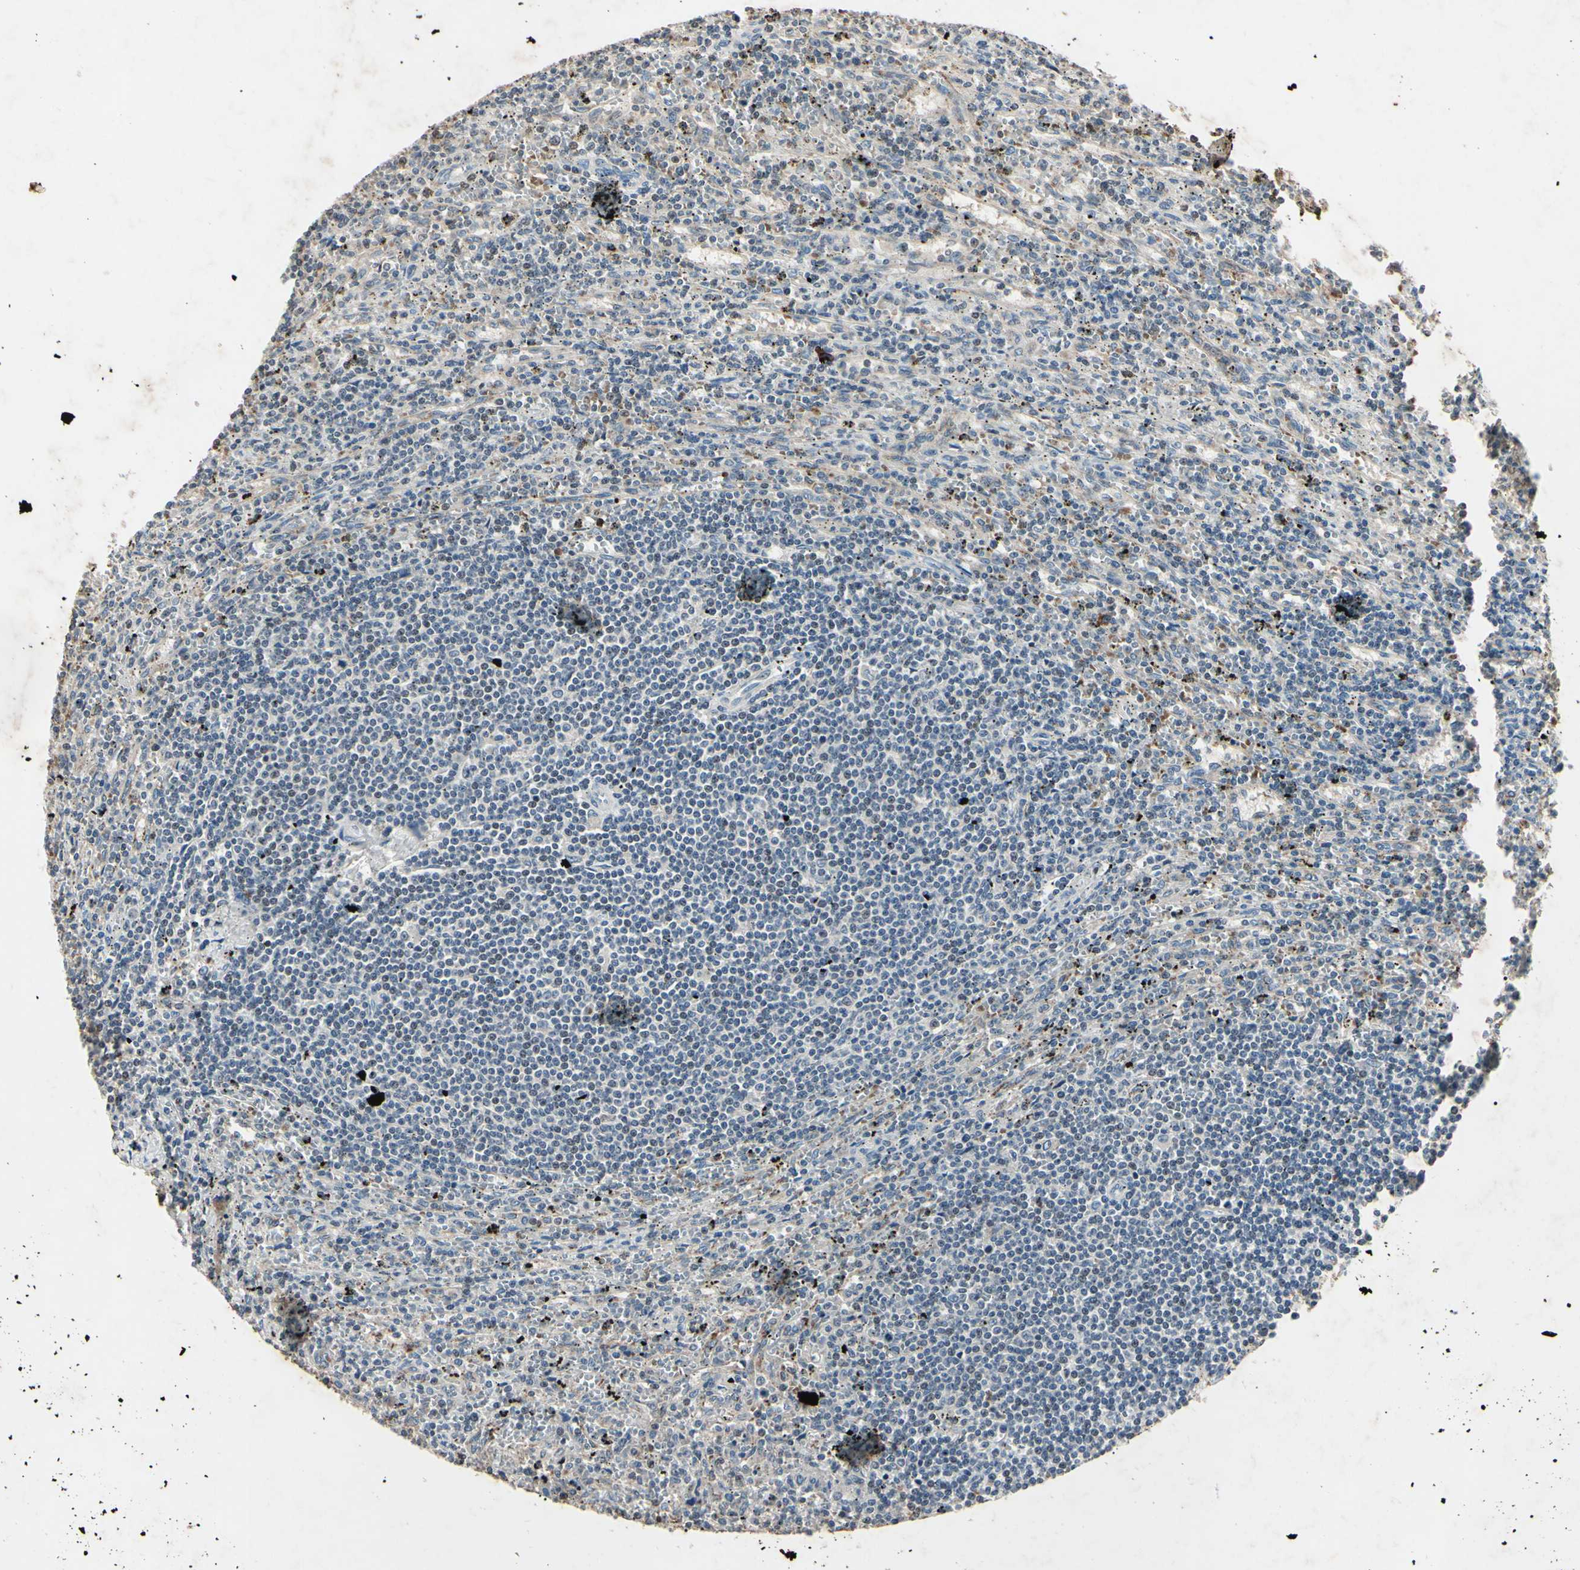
{"staining": {"intensity": "negative", "quantity": "none", "location": "none"}, "tissue": "lymphoma", "cell_type": "Tumor cells", "image_type": "cancer", "snomed": [{"axis": "morphology", "description": "Malignant lymphoma, non-Hodgkin's type, Low grade"}, {"axis": "topography", "description": "Spleen"}], "caption": "A micrograph of human low-grade malignant lymphoma, non-Hodgkin's type is negative for staining in tumor cells. Brightfield microscopy of immunohistochemistry (IHC) stained with DAB (brown) and hematoxylin (blue), captured at high magnification.", "gene": "AEBP1", "patient": {"sex": "male", "age": 76}}